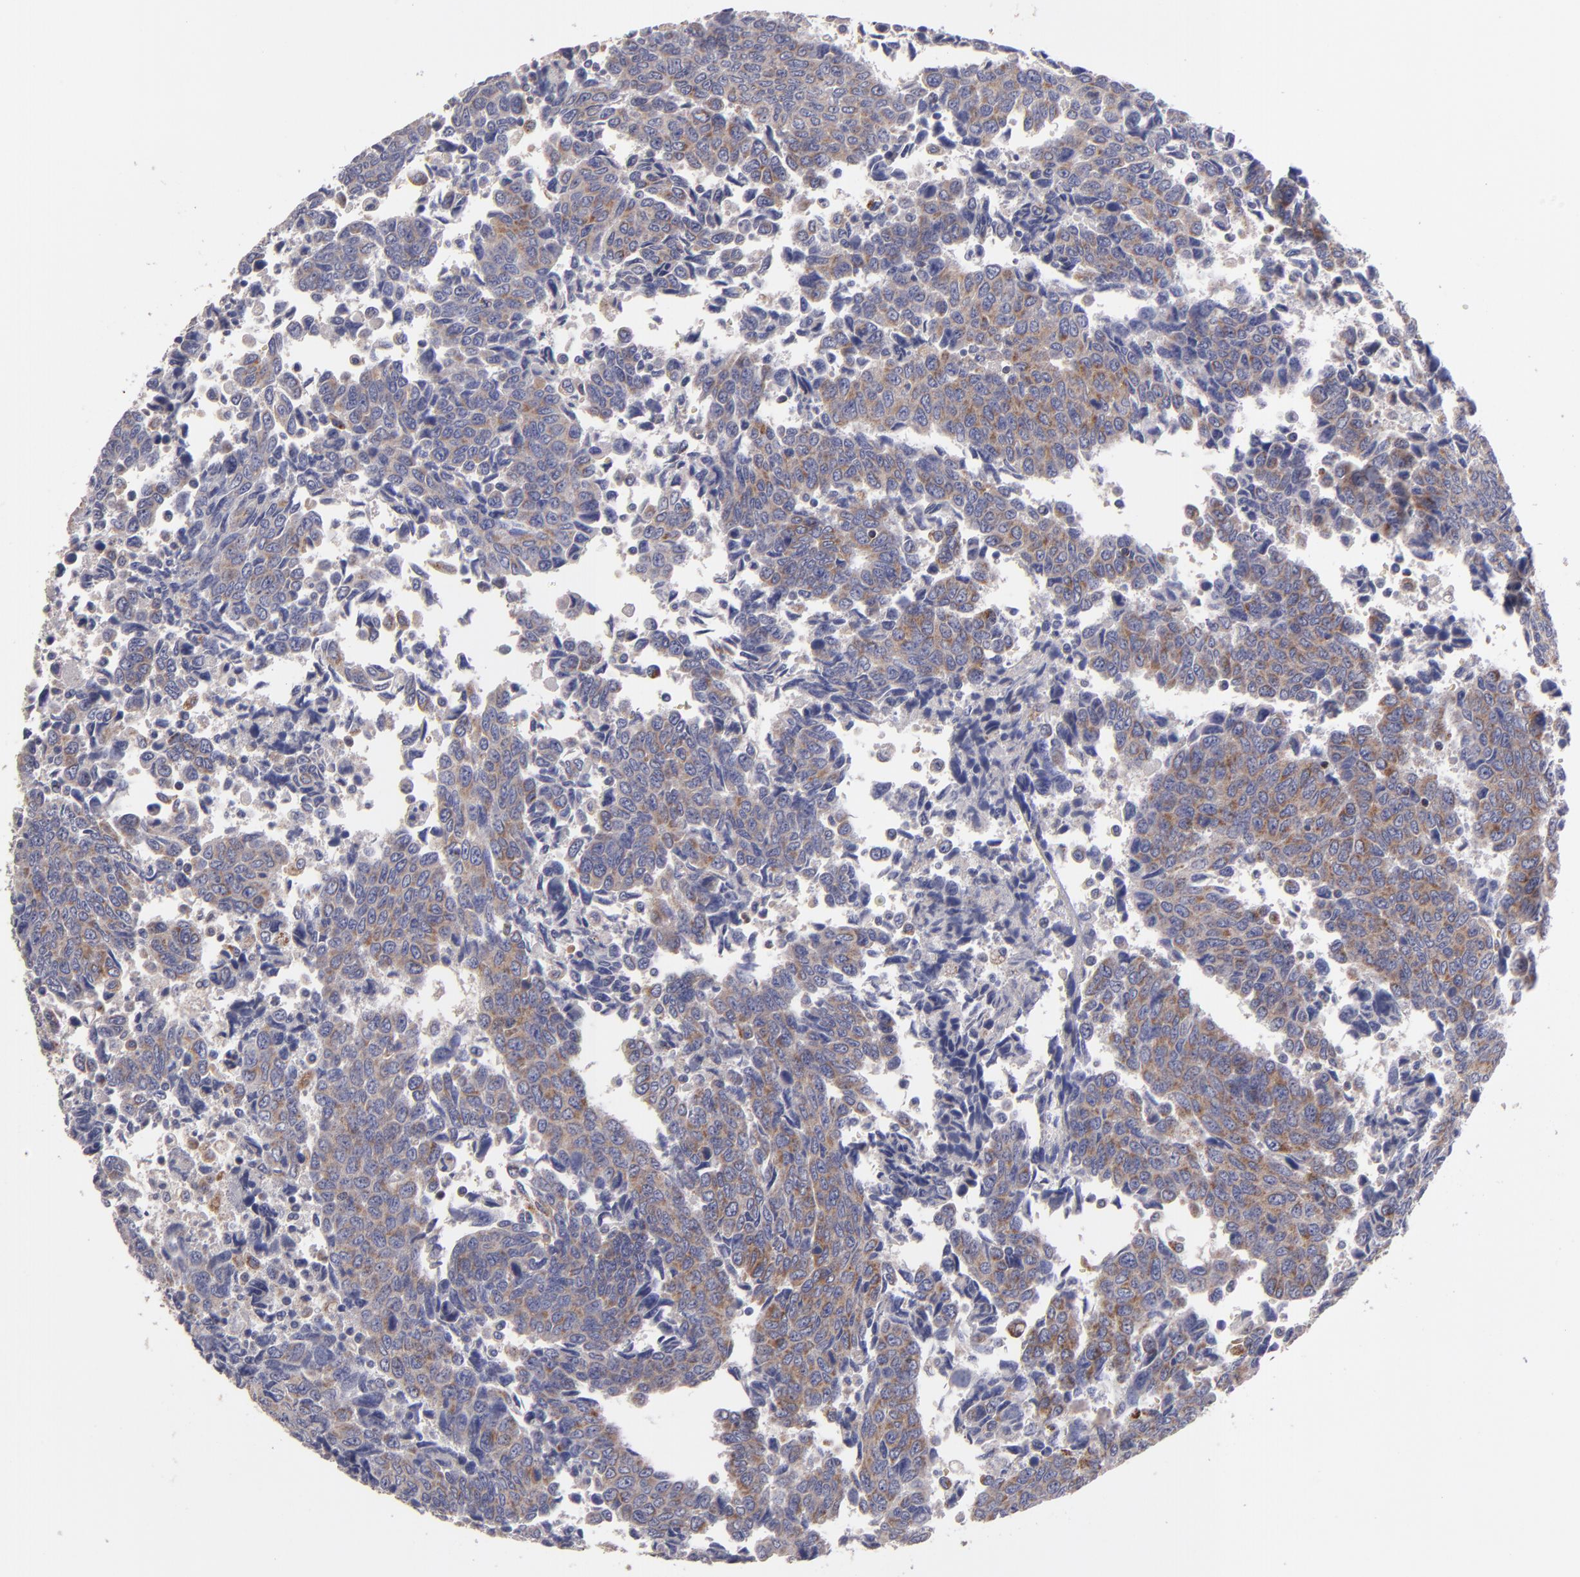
{"staining": {"intensity": "weak", "quantity": ">75%", "location": "cytoplasmic/membranous"}, "tissue": "urothelial cancer", "cell_type": "Tumor cells", "image_type": "cancer", "snomed": [{"axis": "morphology", "description": "Urothelial carcinoma, High grade"}, {"axis": "topography", "description": "Urinary bladder"}], "caption": "Urothelial cancer stained with immunohistochemistry demonstrates weak cytoplasmic/membranous positivity in approximately >75% of tumor cells.", "gene": "CLTA", "patient": {"sex": "male", "age": 86}}